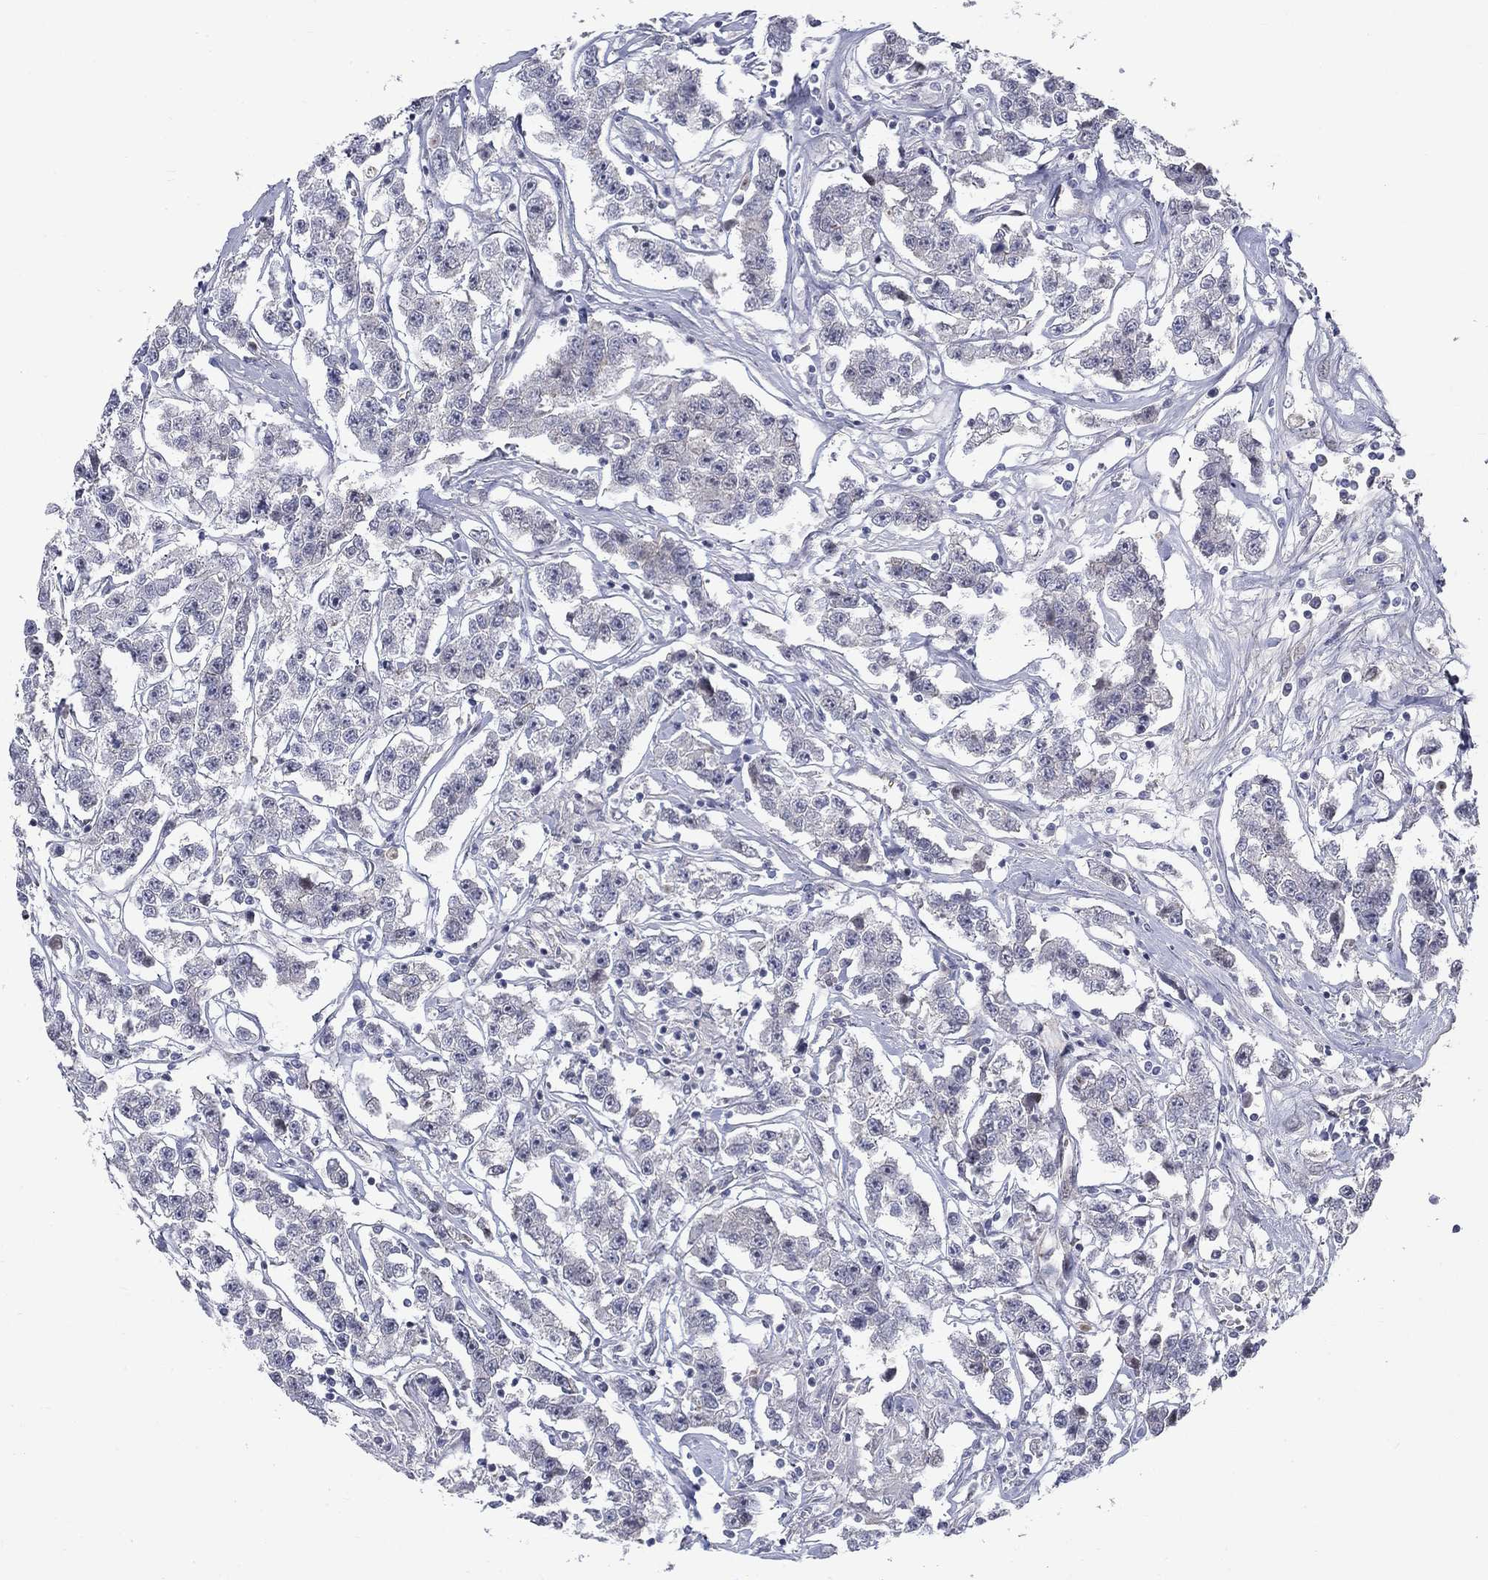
{"staining": {"intensity": "negative", "quantity": "none", "location": "none"}, "tissue": "testis cancer", "cell_type": "Tumor cells", "image_type": "cancer", "snomed": [{"axis": "morphology", "description": "Seminoma, NOS"}, {"axis": "topography", "description": "Testis"}], "caption": "Human testis seminoma stained for a protein using immunohistochemistry (IHC) shows no positivity in tumor cells.", "gene": "SLC1A1", "patient": {"sex": "male", "age": 59}}